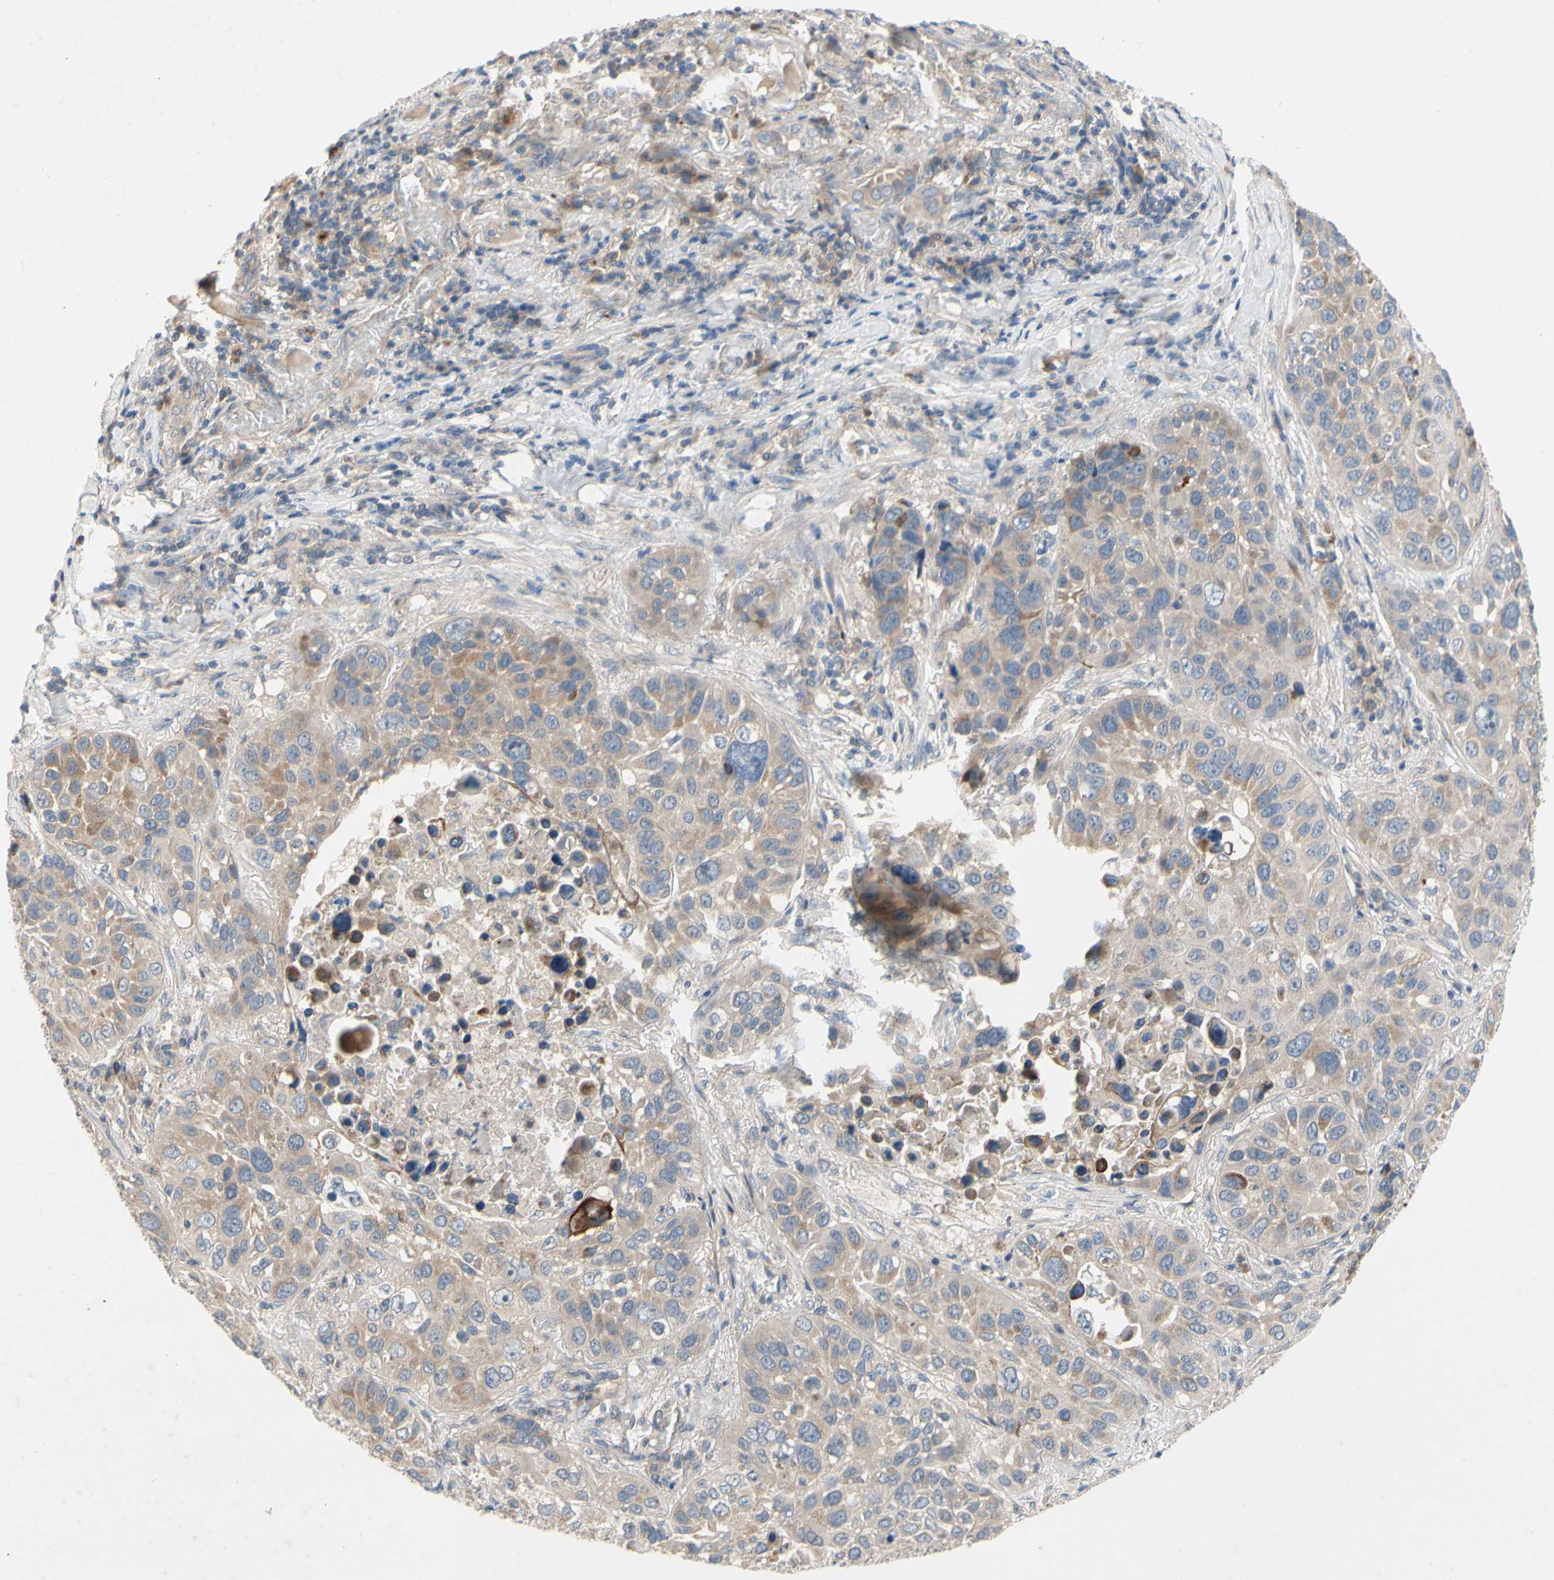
{"staining": {"intensity": "moderate", "quantity": ">75%", "location": "cytoplasmic/membranous"}, "tissue": "lung cancer", "cell_type": "Tumor cells", "image_type": "cancer", "snomed": [{"axis": "morphology", "description": "Squamous cell carcinoma, NOS"}, {"axis": "topography", "description": "Lung"}], "caption": "About >75% of tumor cells in squamous cell carcinoma (lung) display moderate cytoplasmic/membranous protein staining as visualized by brown immunohistochemical staining.", "gene": "KLHDC8B", "patient": {"sex": "male", "age": 57}}